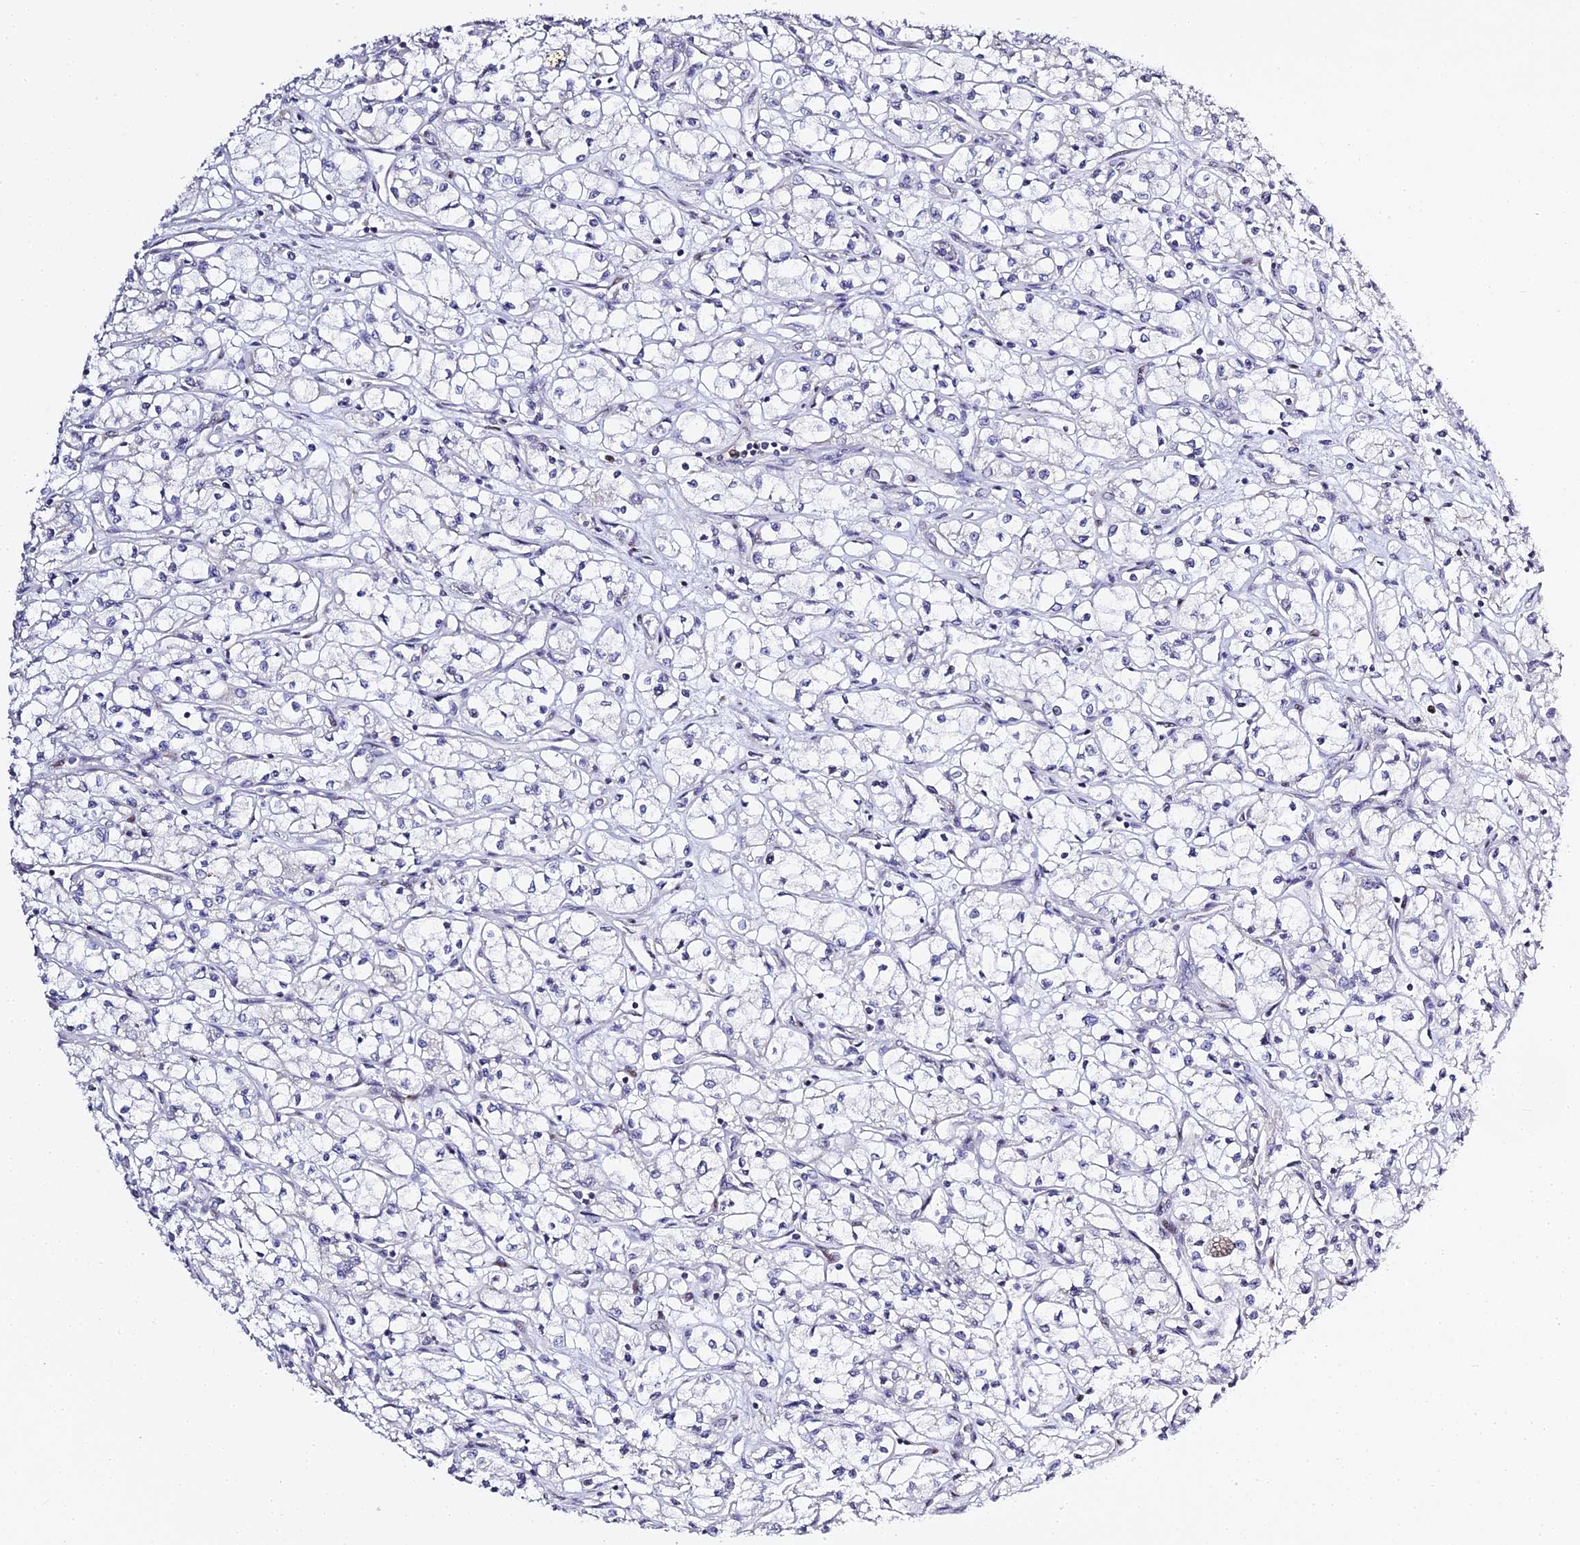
{"staining": {"intensity": "negative", "quantity": "none", "location": "none"}, "tissue": "renal cancer", "cell_type": "Tumor cells", "image_type": "cancer", "snomed": [{"axis": "morphology", "description": "Adenocarcinoma, NOS"}, {"axis": "topography", "description": "Kidney"}], "caption": "Immunohistochemistry (IHC) of renal cancer exhibits no staining in tumor cells. (Stains: DAB immunohistochemistry with hematoxylin counter stain, Microscopy: brightfield microscopy at high magnification).", "gene": "SERP1", "patient": {"sex": "male", "age": 59}}